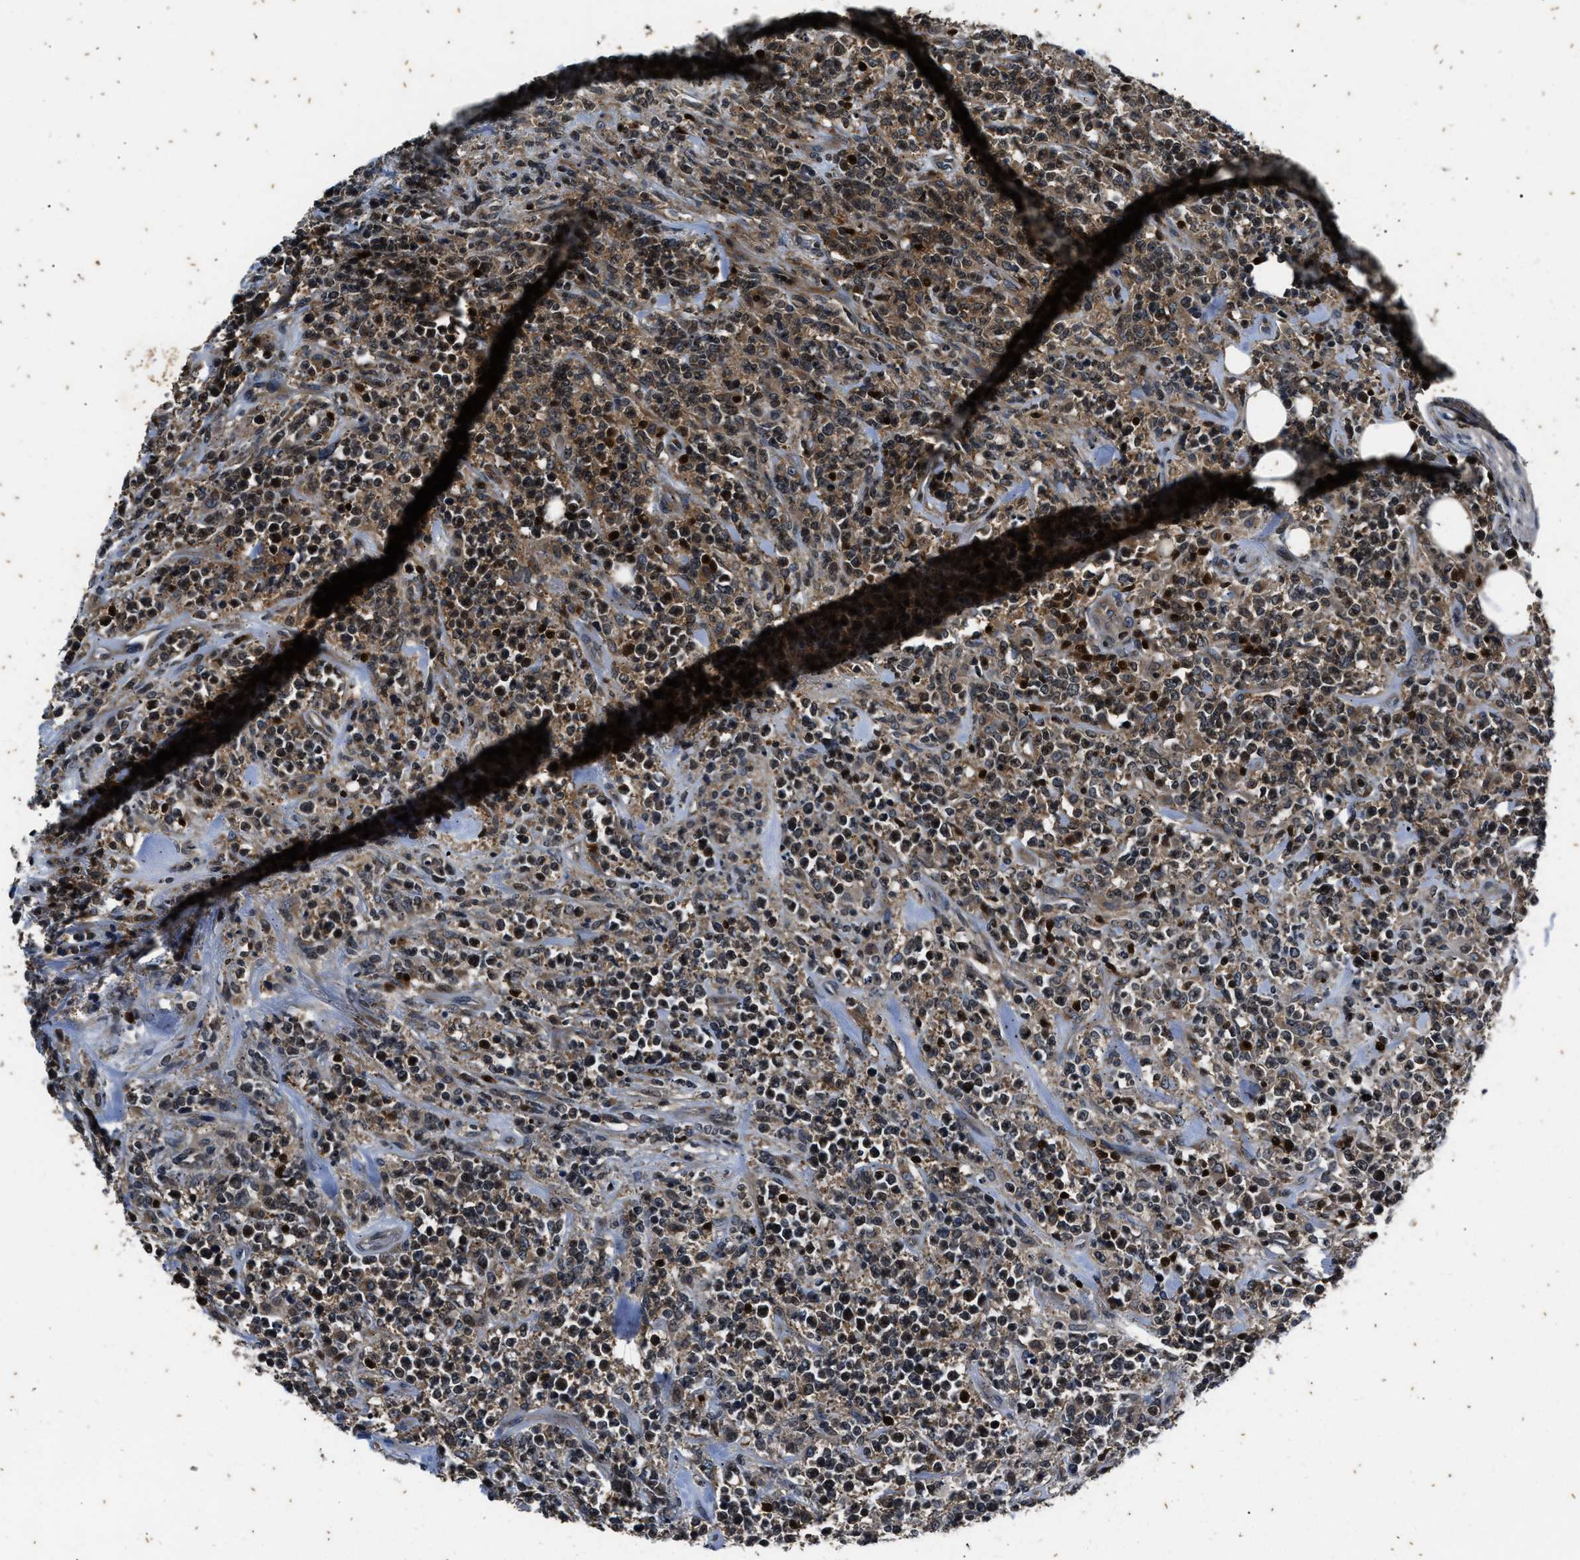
{"staining": {"intensity": "weak", "quantity": ">75%", "location": "cytoplasmic/membranous"}, "tissue": "lymphoma", "cell_type": "Tumor cells", "image_type": "cancer", "snomed": [{"axis": "morphology", "description": "Malignant lymphoma, non-Hodgkin's type, High grade"}, {"axis": "topography", "description": "Soft tissue"}], "caption": "Immunohistochemistry histopathology image of neoplastic tissue: human lymphoma stained using immunohistochemistry demonstrates low levels of weak protein expression localized specifically in the cytoplasmic/membranous of tumor cells, appearing as a cytoplasmic/membranous brown color.", "gene": "PTPN7", "patient": {"sex": "male", "age": 18}}